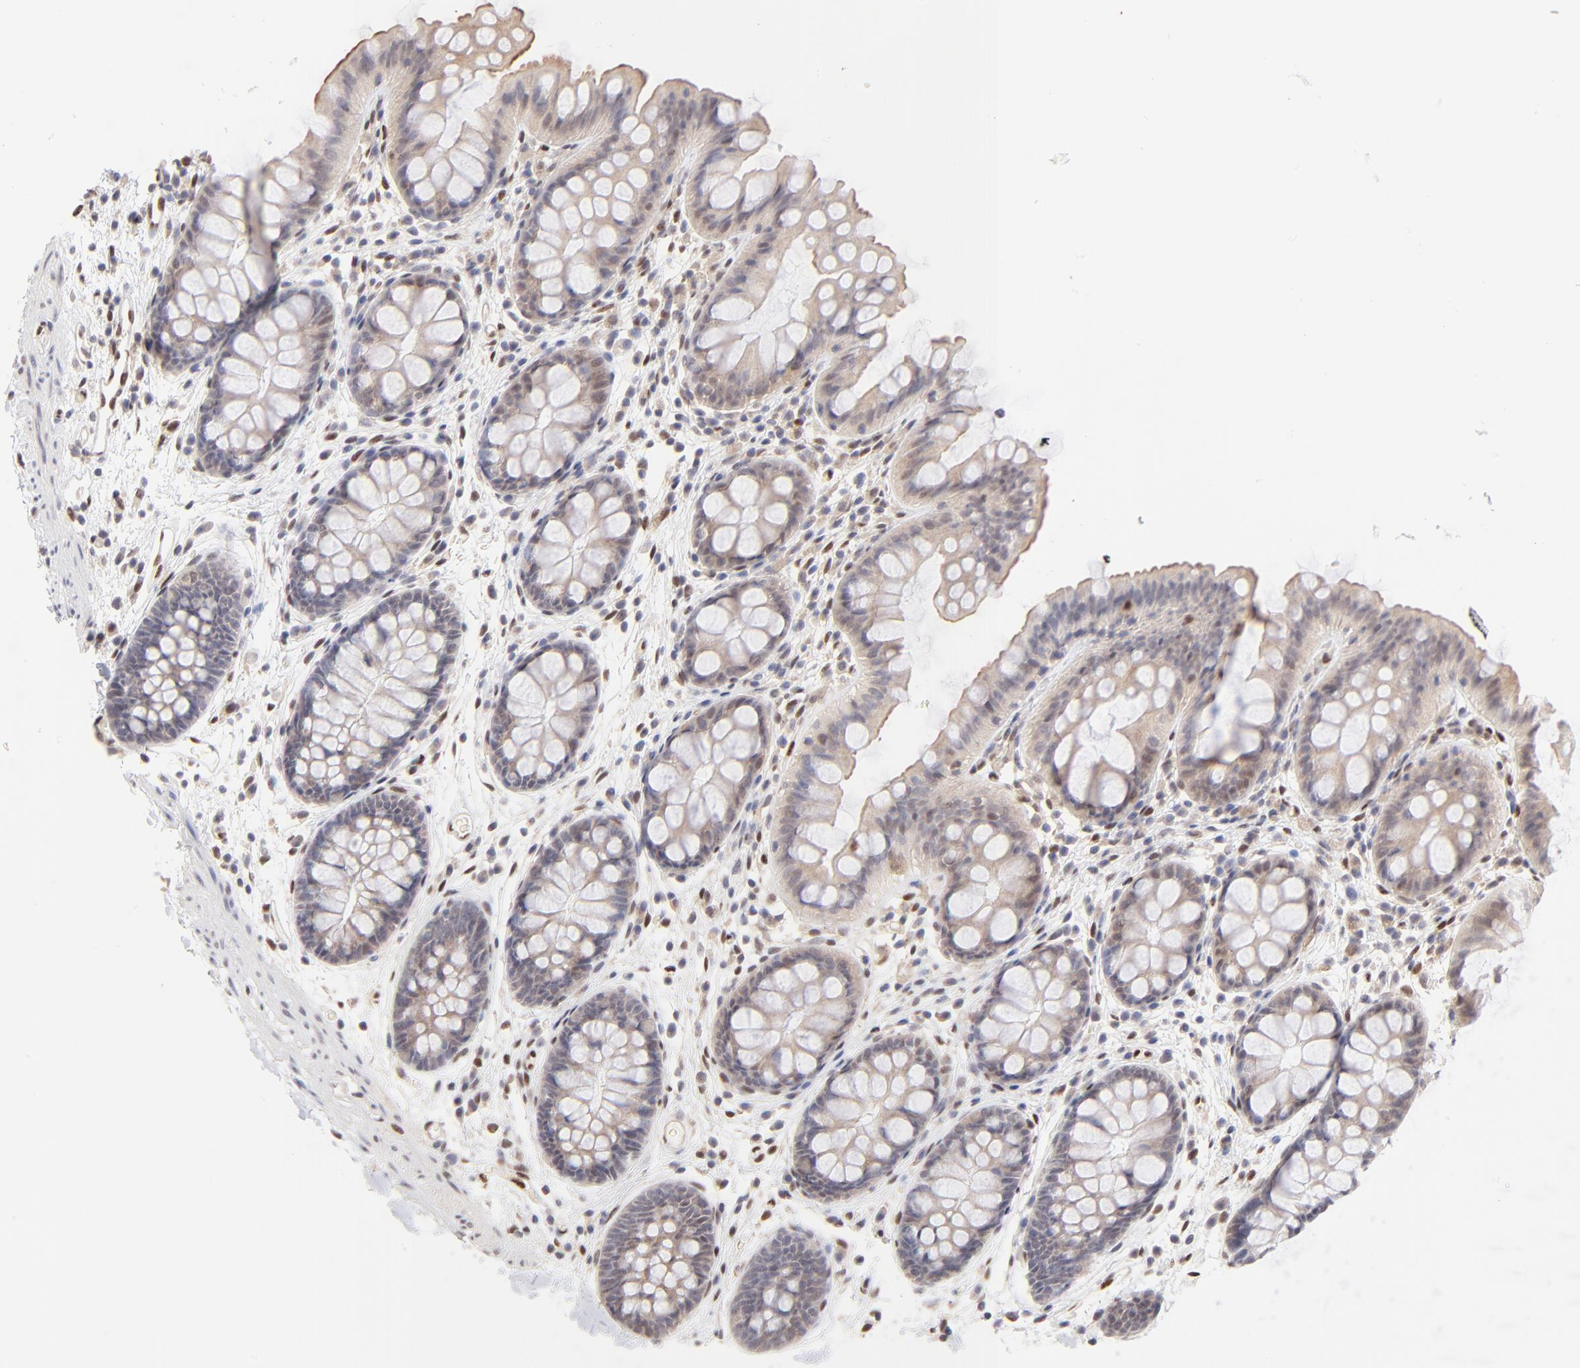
{"staining": {"intensity": "moderate", "quantity": ">75%", "location": "nuclear"}, "tissue": "colon", "cell_type": "Endothelial cells", "image_type": "normal", "snomed": [{"axis": "morphology", "description": "Normal tissue, NOS"}, {"axis": "topography", "description": "Smooth muscle"}, {"axis": "topography", "description": "Colon"}], "caption": "Endothelial cells show medium levels of moderate nuclear expression in approximately >75% of cells in benign colon.", "gene": "STAT3", "patient": {"sex": "male", "age": 67}}